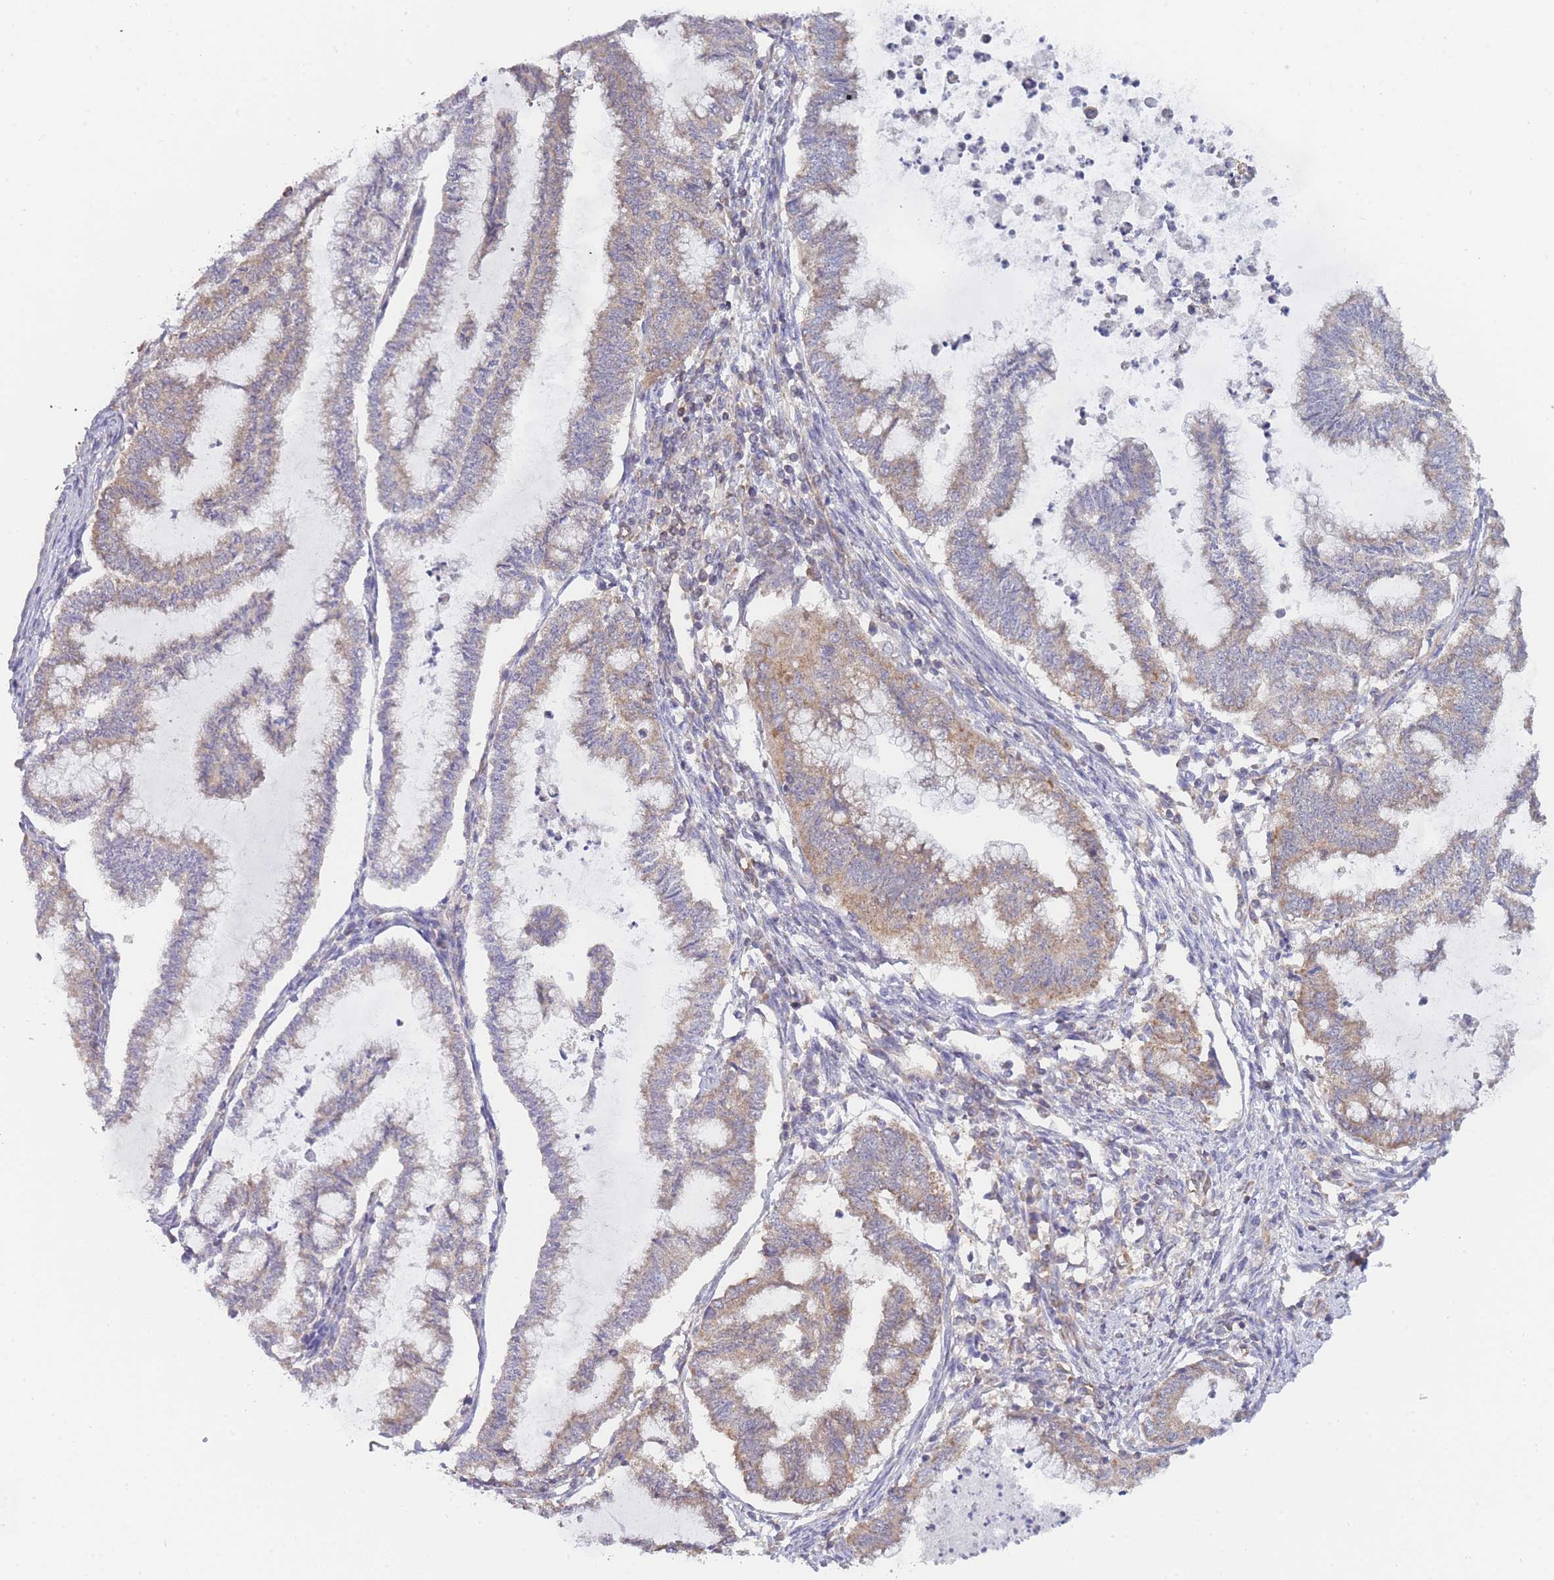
{"staining": {"intensity": "moderate", "quantity": "<25%", "location": "cytoplasmic/membranous"}, "tissue": "endometrial cancer", "cell_type": "Tumor cells", "image_type": "cancer", "snomed": [{"axis": "morphology", "description": "Adenocarcinoma, NOS"}, {"axis": "topography", "description": "Endometrium"}], "caption": "Immunohistochemistry histopathology image of neoplastic tissue: endometrial cancer stained using IHC demonstrates low levels of moderate protein expression localized specifically in the cytoplasmic/membranous of tumor cells, appearing as a cytoplasmic/membranous brown color.", "gene": "MRPS18B", "patient": {"sex": "female", "age": 79}}